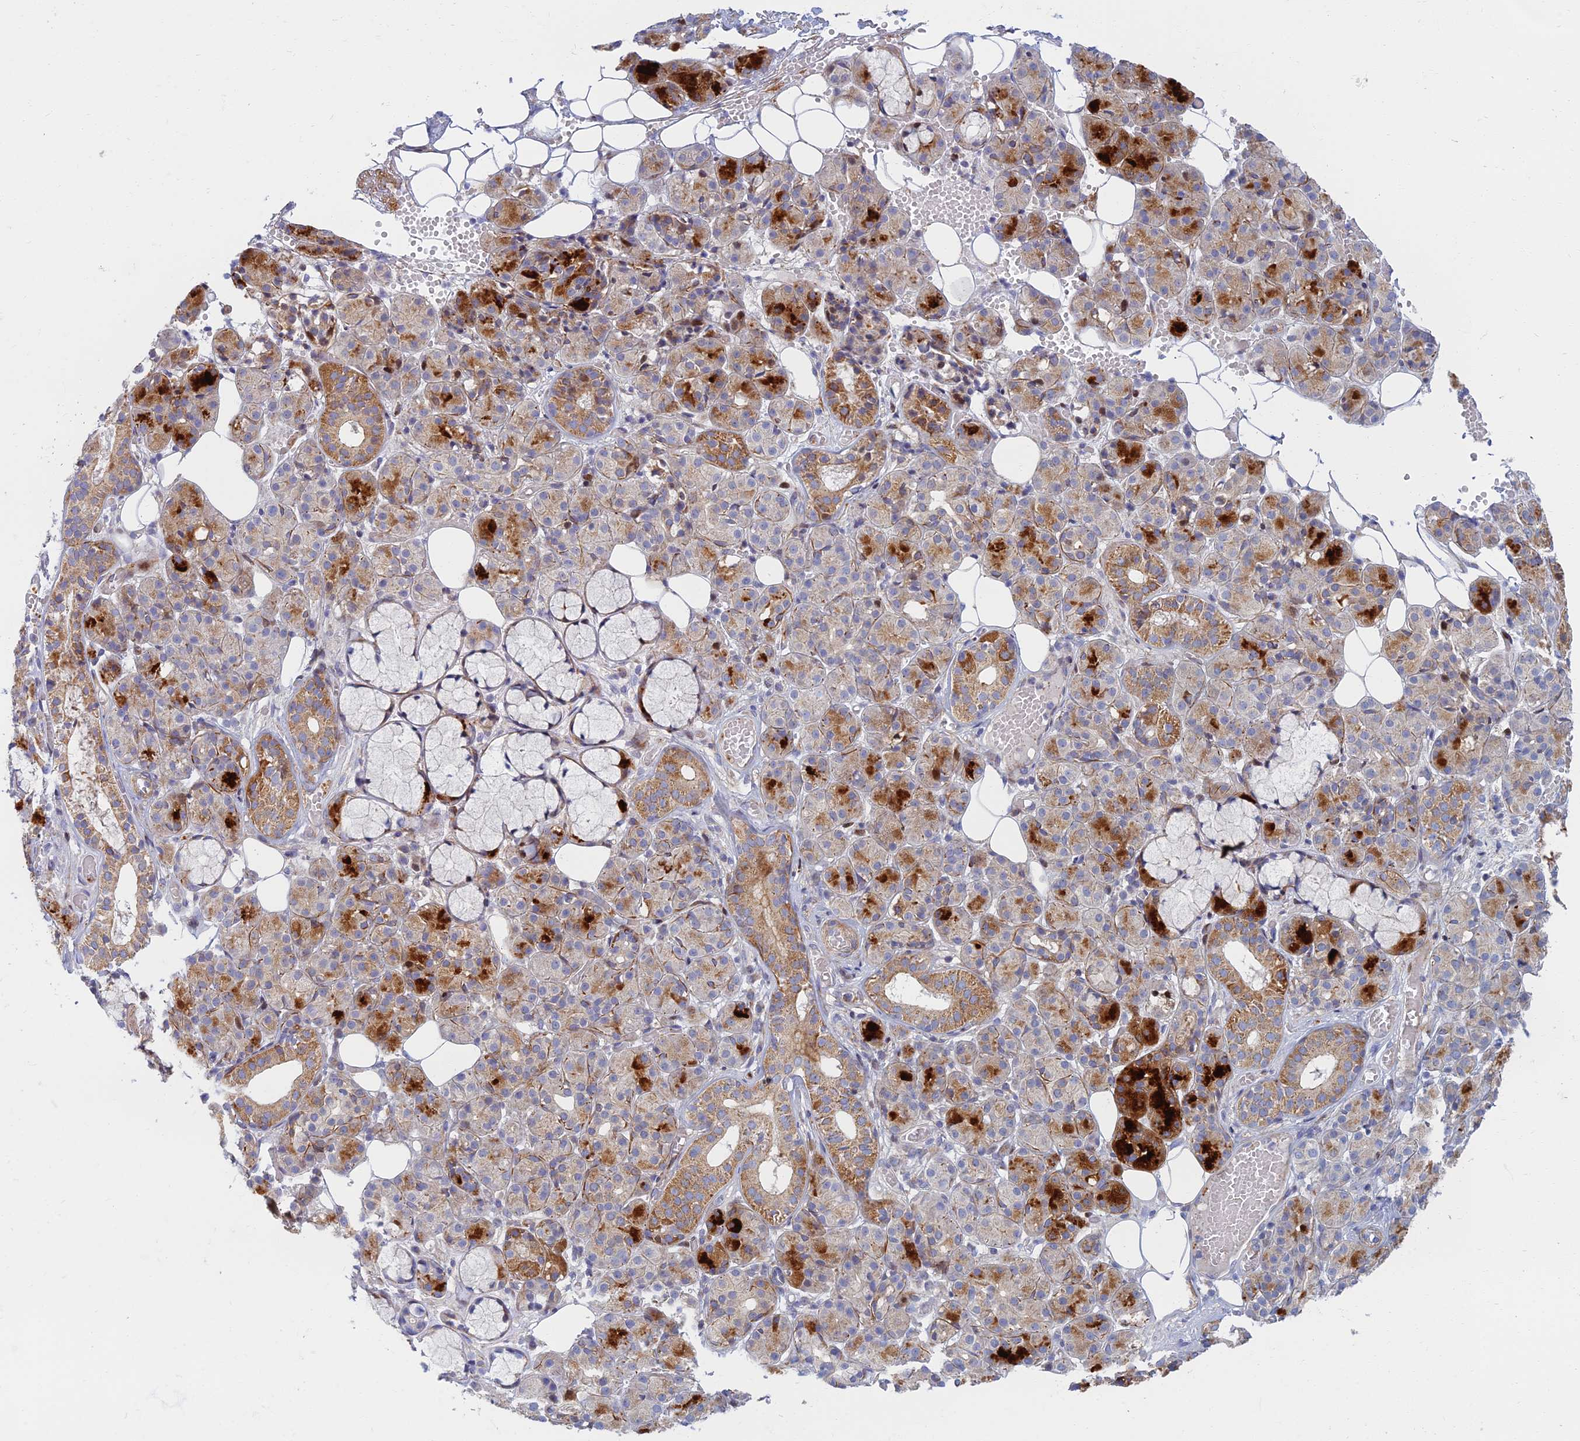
{"staining": {"intensity": "strong", "quantity": "<25%", "location": "cytoplasmic/membranous"}, "tissue": "salivary gland", "cell_type": "Glandular cells", "image_type": "normal", "snomed": [{"axis": "morphology", "description": "Normal tissue, NOS"}, {"axis": "topography", "description": "Salivary gland"}], "caption": "IHC of unremarkable human salivary gland reveals medium levels of strong cytoplasmic/membranous expression in approximately <25% of glandular cells. (Brightfield microscopy of DAB IHC at high magnification).", "gene": "C15orf40", "patient": {"sex": "male", "age": 63}}